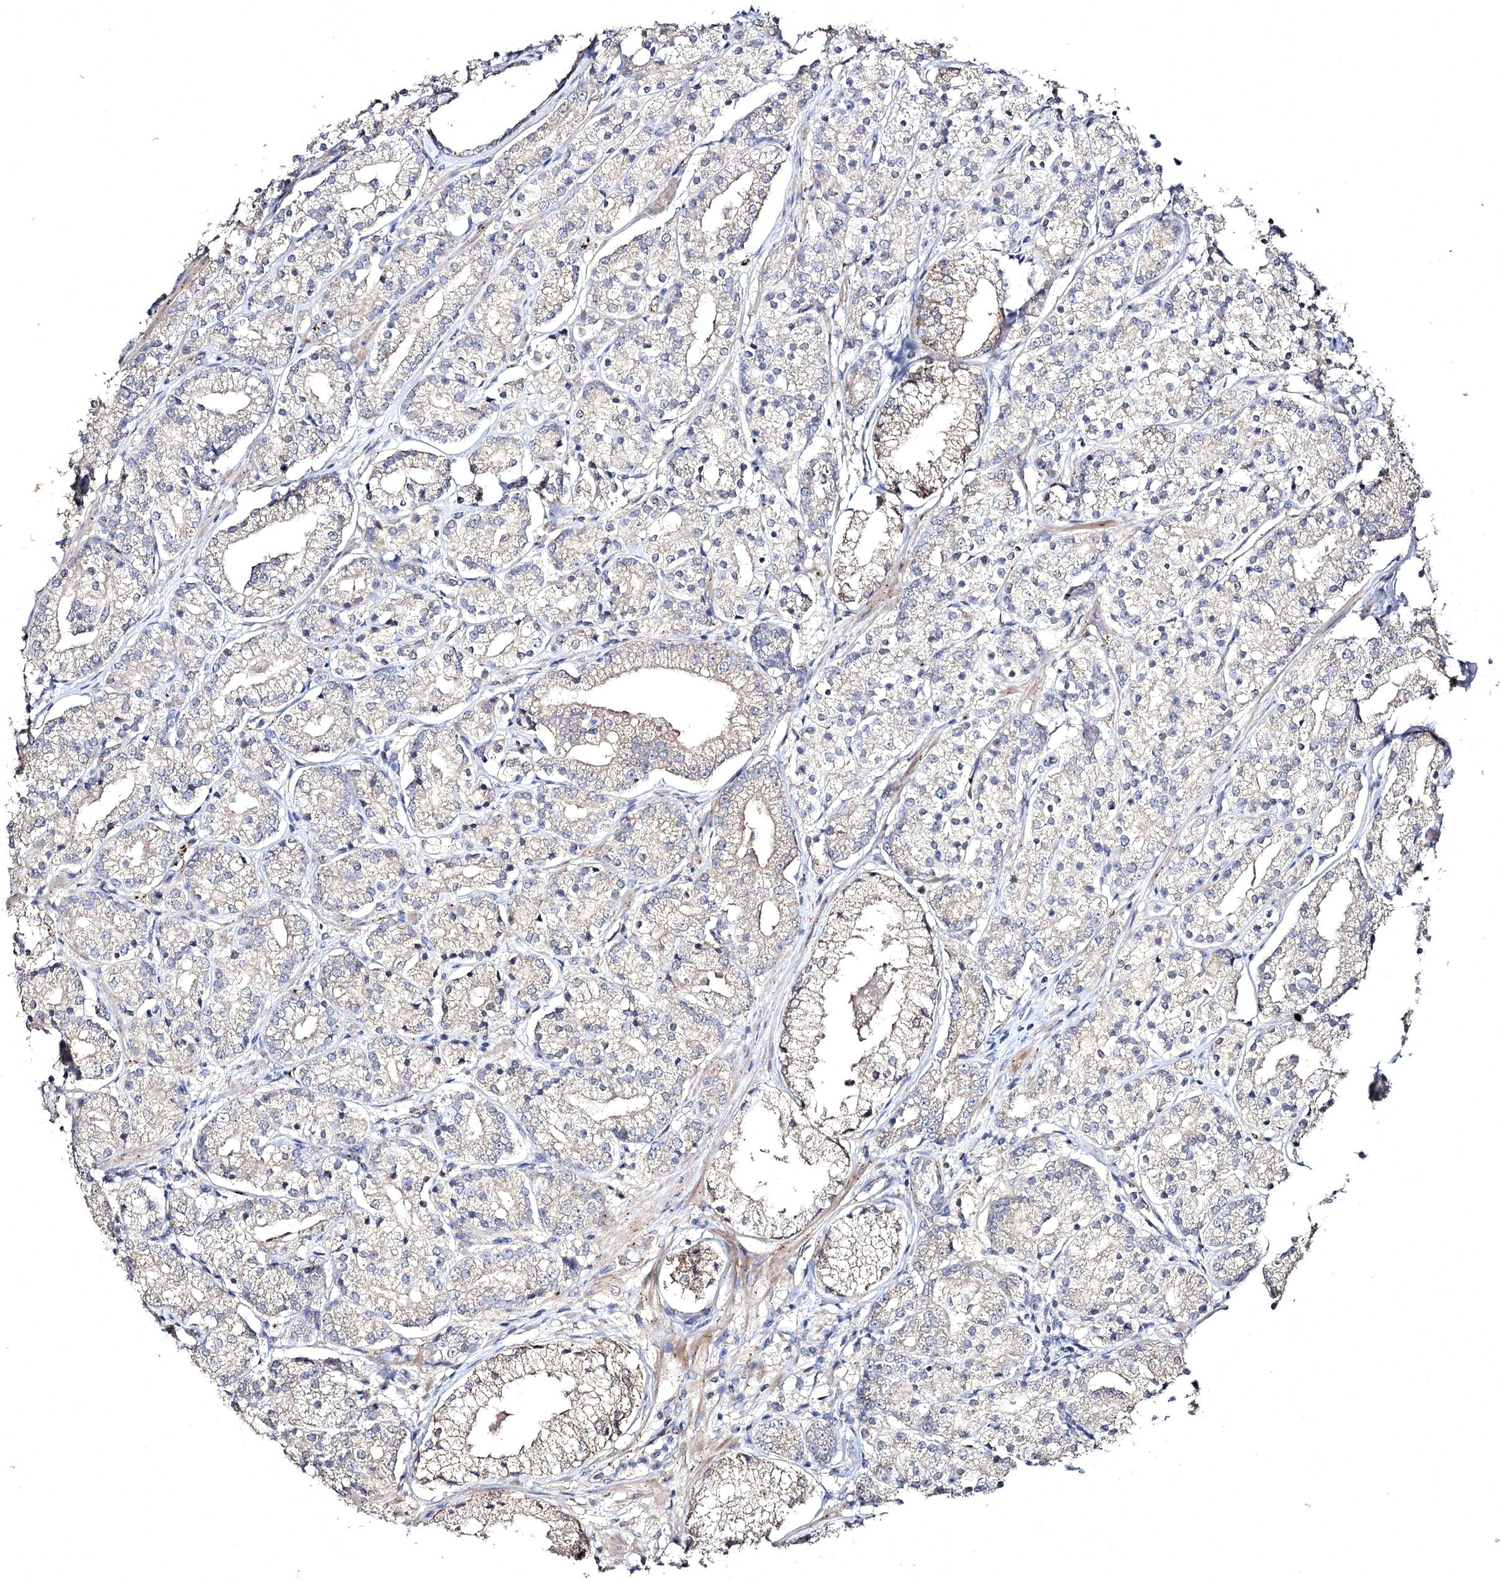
{"staining": {"intensity": "negative", "quantity": "none", "location": "none"}, "tissue": "prostate cancer", "cell_type": "Tumor cells", "image_type": "cancer", "snomed": [{"axis": "morphology", "description": "Adenocarcinoma, High grade"}, {"axis": "topography", "description": "Prostate"}], "caption": "Prostate cancer (adenocarcinoma (high-grade)) stained for a protein using IHC exhibits no positivity tumor cells.", "gene": "SEMA4G", "patient": {"sex": "male", "age": 69}}